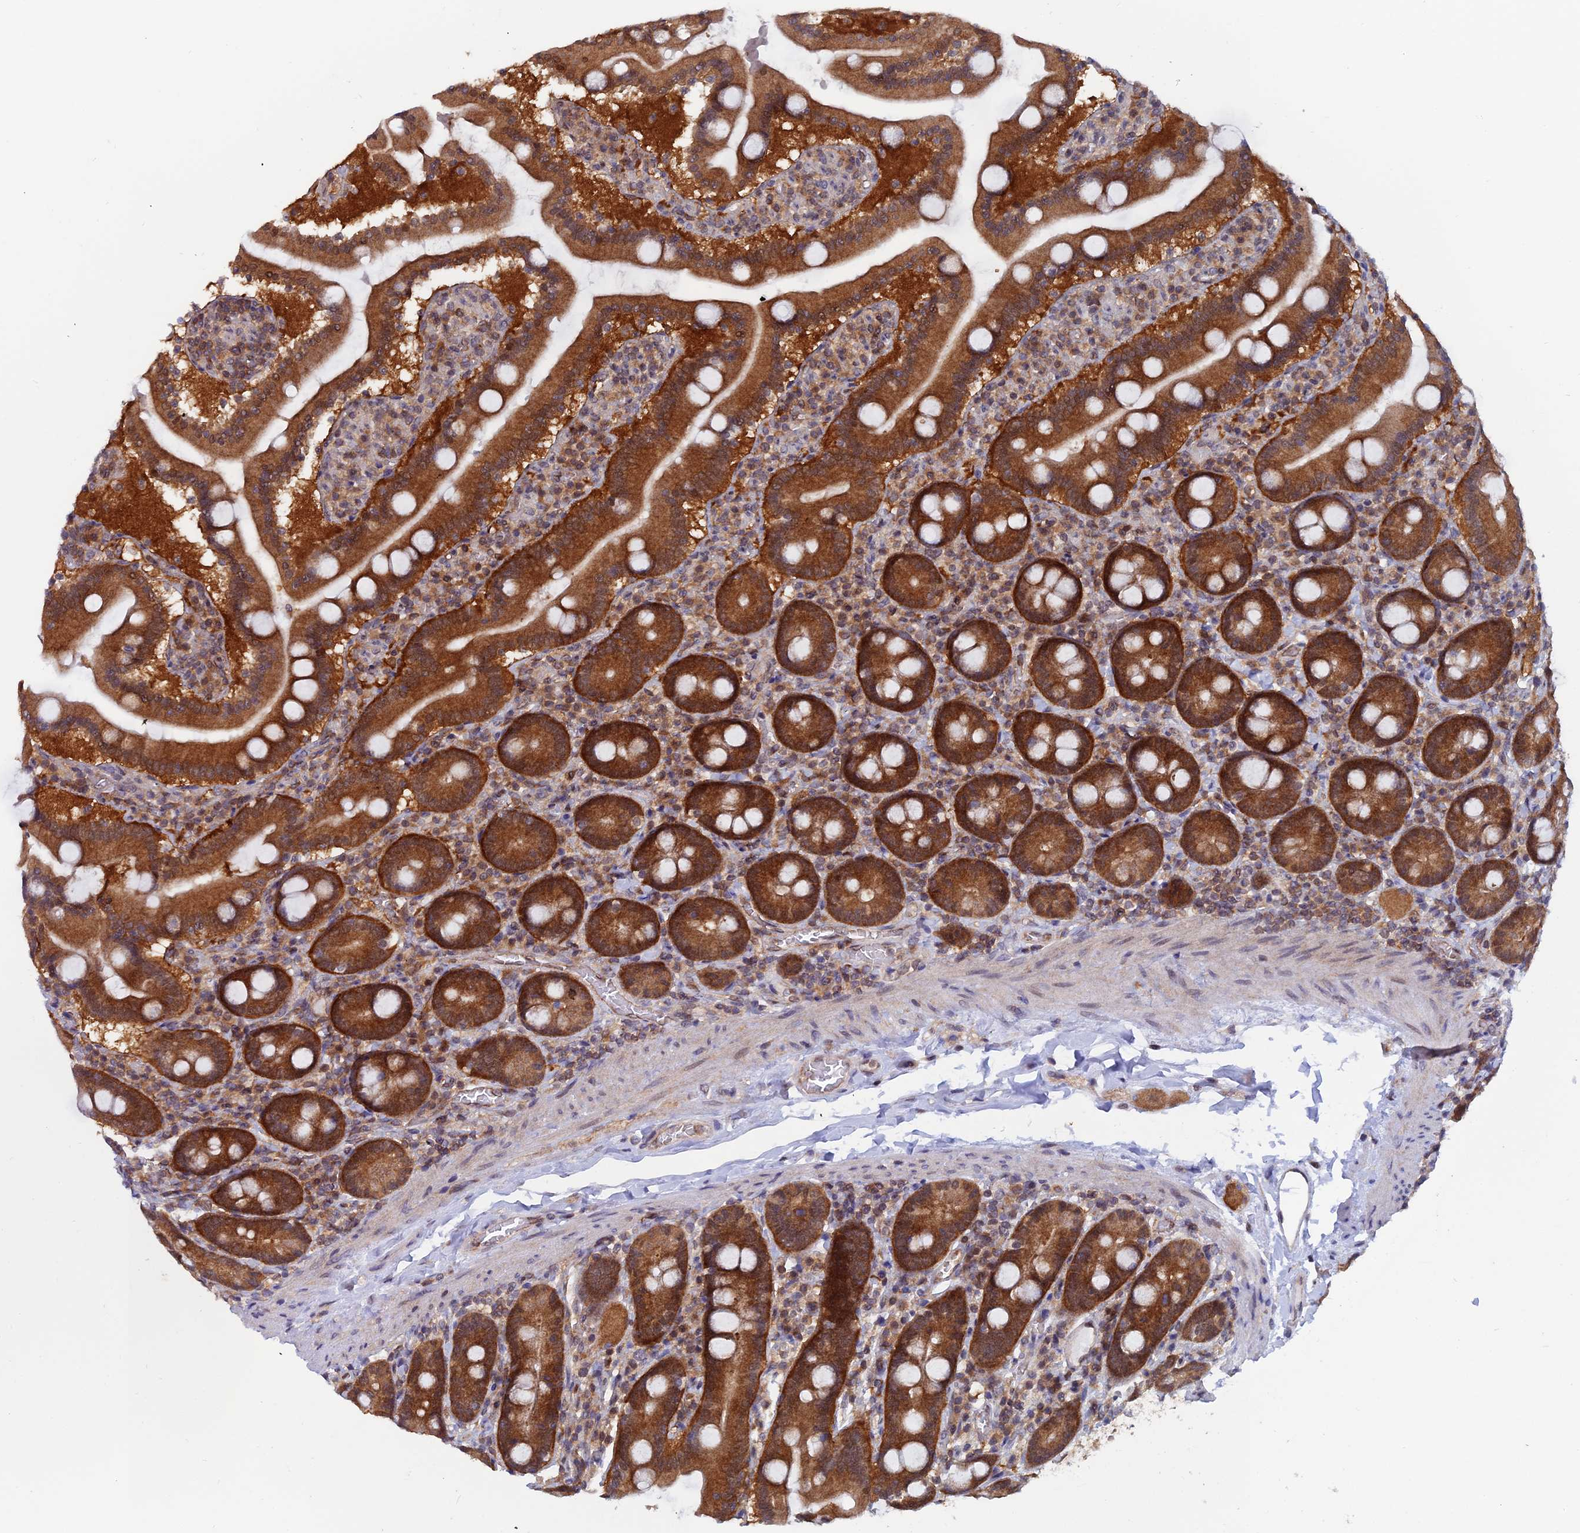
{"staining": {"intensity": "strong", "quantity": ">75%", "location": "cytoplasmic/membranous,nuclear"}, "tissue": "duodenum", "cell_type": "Glandular cells", "image_type": "normal", "snomed": [{"axis": "morphology", "description": "Normal tissue, NOS"}, {"axis": "topography", "description": "Duodenum"}], "caption": "Duodenum stained with a brown dye shows strong cytoplasmic/membranous,nuclear positive staining in approximately >75% of glandular cells.", "gene": "IGBP1", "patient": {"sex": "male", "age": 55}}